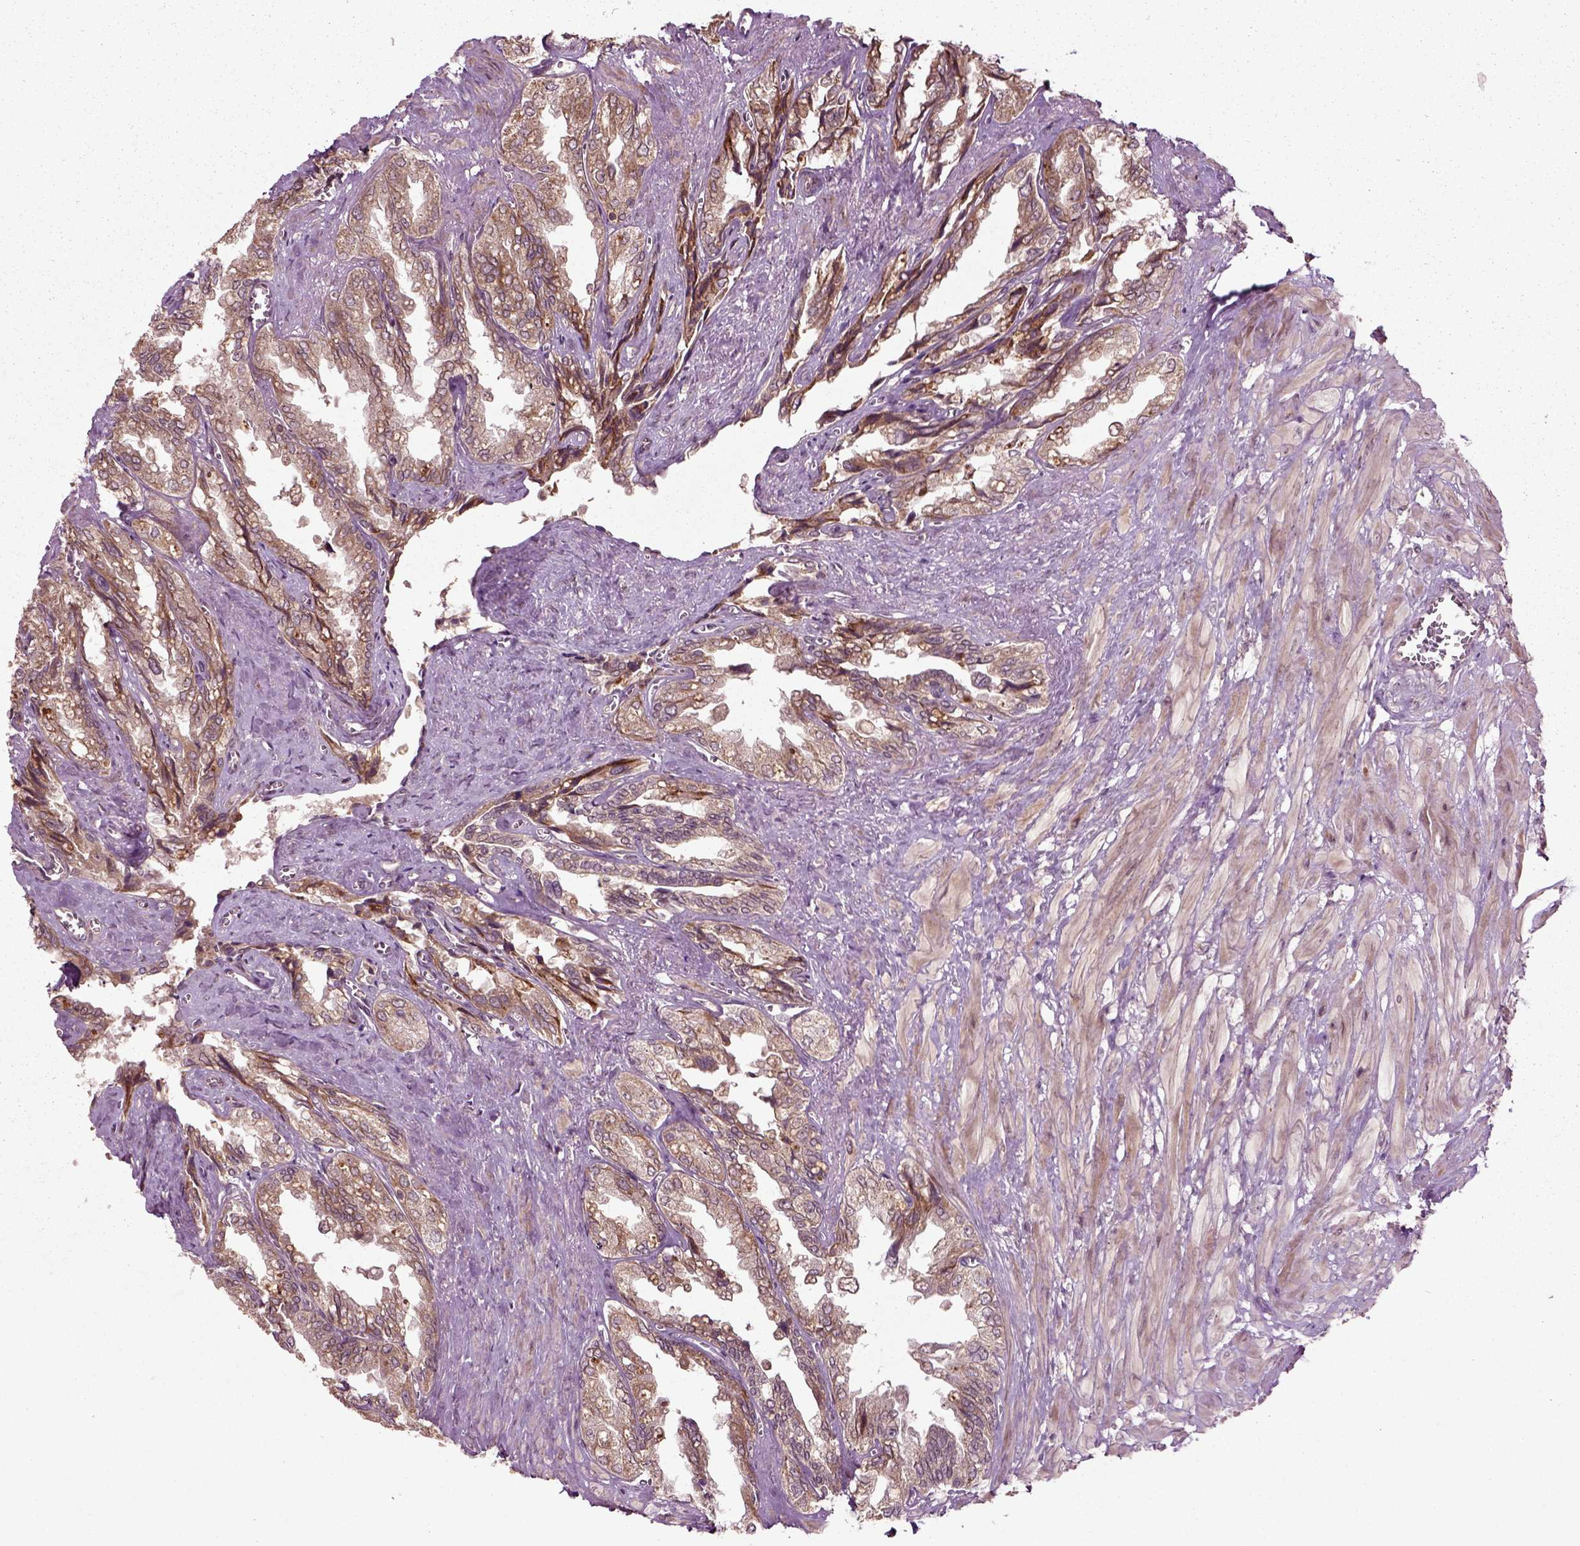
{"staining": {"intensity": "moderate", "quantity": ">75%", "location": "cytoplasmic/membranous"}, "tissue": "seminal vesicle", "cell_type": "Glandular cells", "image_type": "normal", "snomed": [{"axis": "morphology", "description": "Normal tissue, NOS"}, {"axis": "topography", "description": "Seminal veicle"}], "caption": "IHC histopathology image of benign human seminal vesicle stained for a protein (brown), which exhibits medium levels of moderate cytoplasmic/membranous positivity in approximately >75% of glandular cells.", "gene": "PLCD3", "patient": {"sex": "male", "age": 67}}